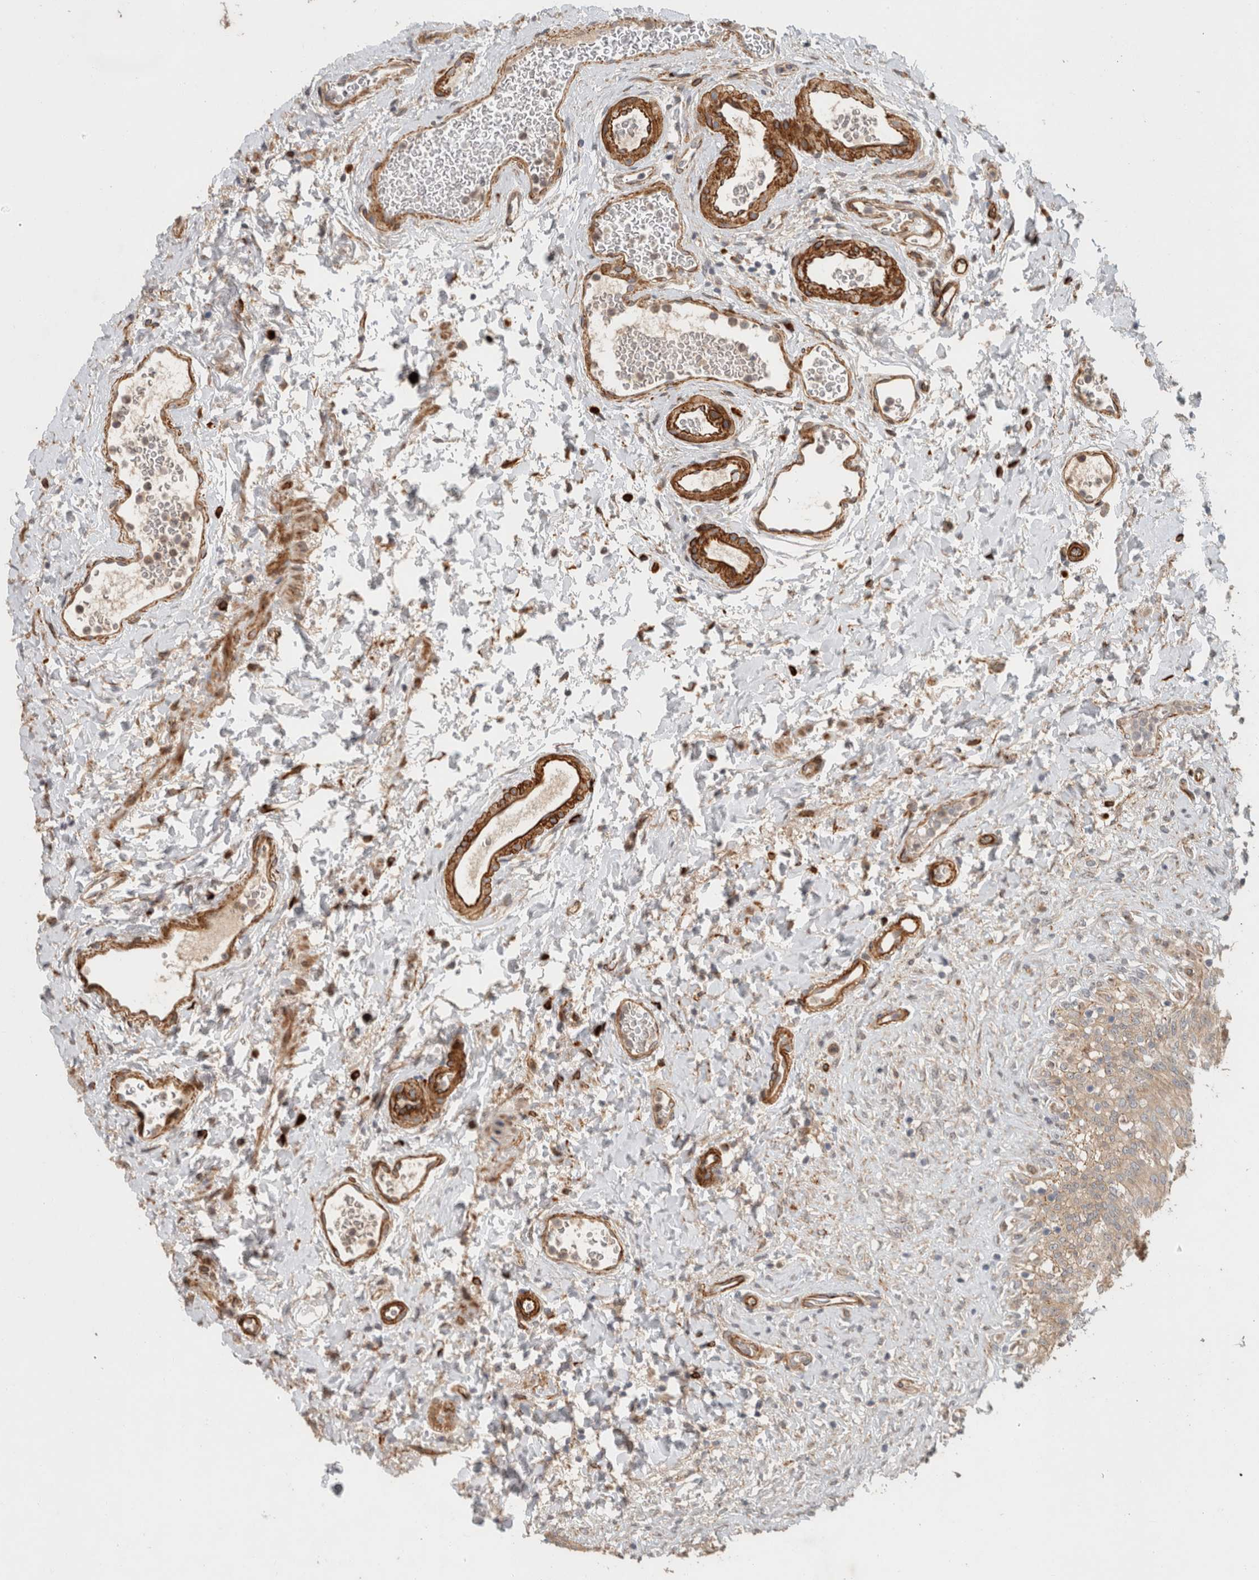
{"staining": {"intensity": "weak", "quantity": ">75%", "location": "cytoplasmic/membranous"}, "tissue": "urinary bladder", "cell_type": "Urothelial cells", "image_type": "normal", "snomed": [{"axis": "morphology", "description": "Urothelial carcinoma, High grade"}, {"axis": "topography", "description": "Urinary bladder"}], "caption": "High-magnification brightfield microscopy of benign urinary bladder stained with DAB (3,3'-diaminobenzidine) (brown) and counterstained with hematoxylin (blue). urothelial cells exhibit weak cytoplasmic/membranous positivity is seen in about>75% of cells.", "gene": "SIPA1L2", "patient": {"sex": "male", "age": 46}}